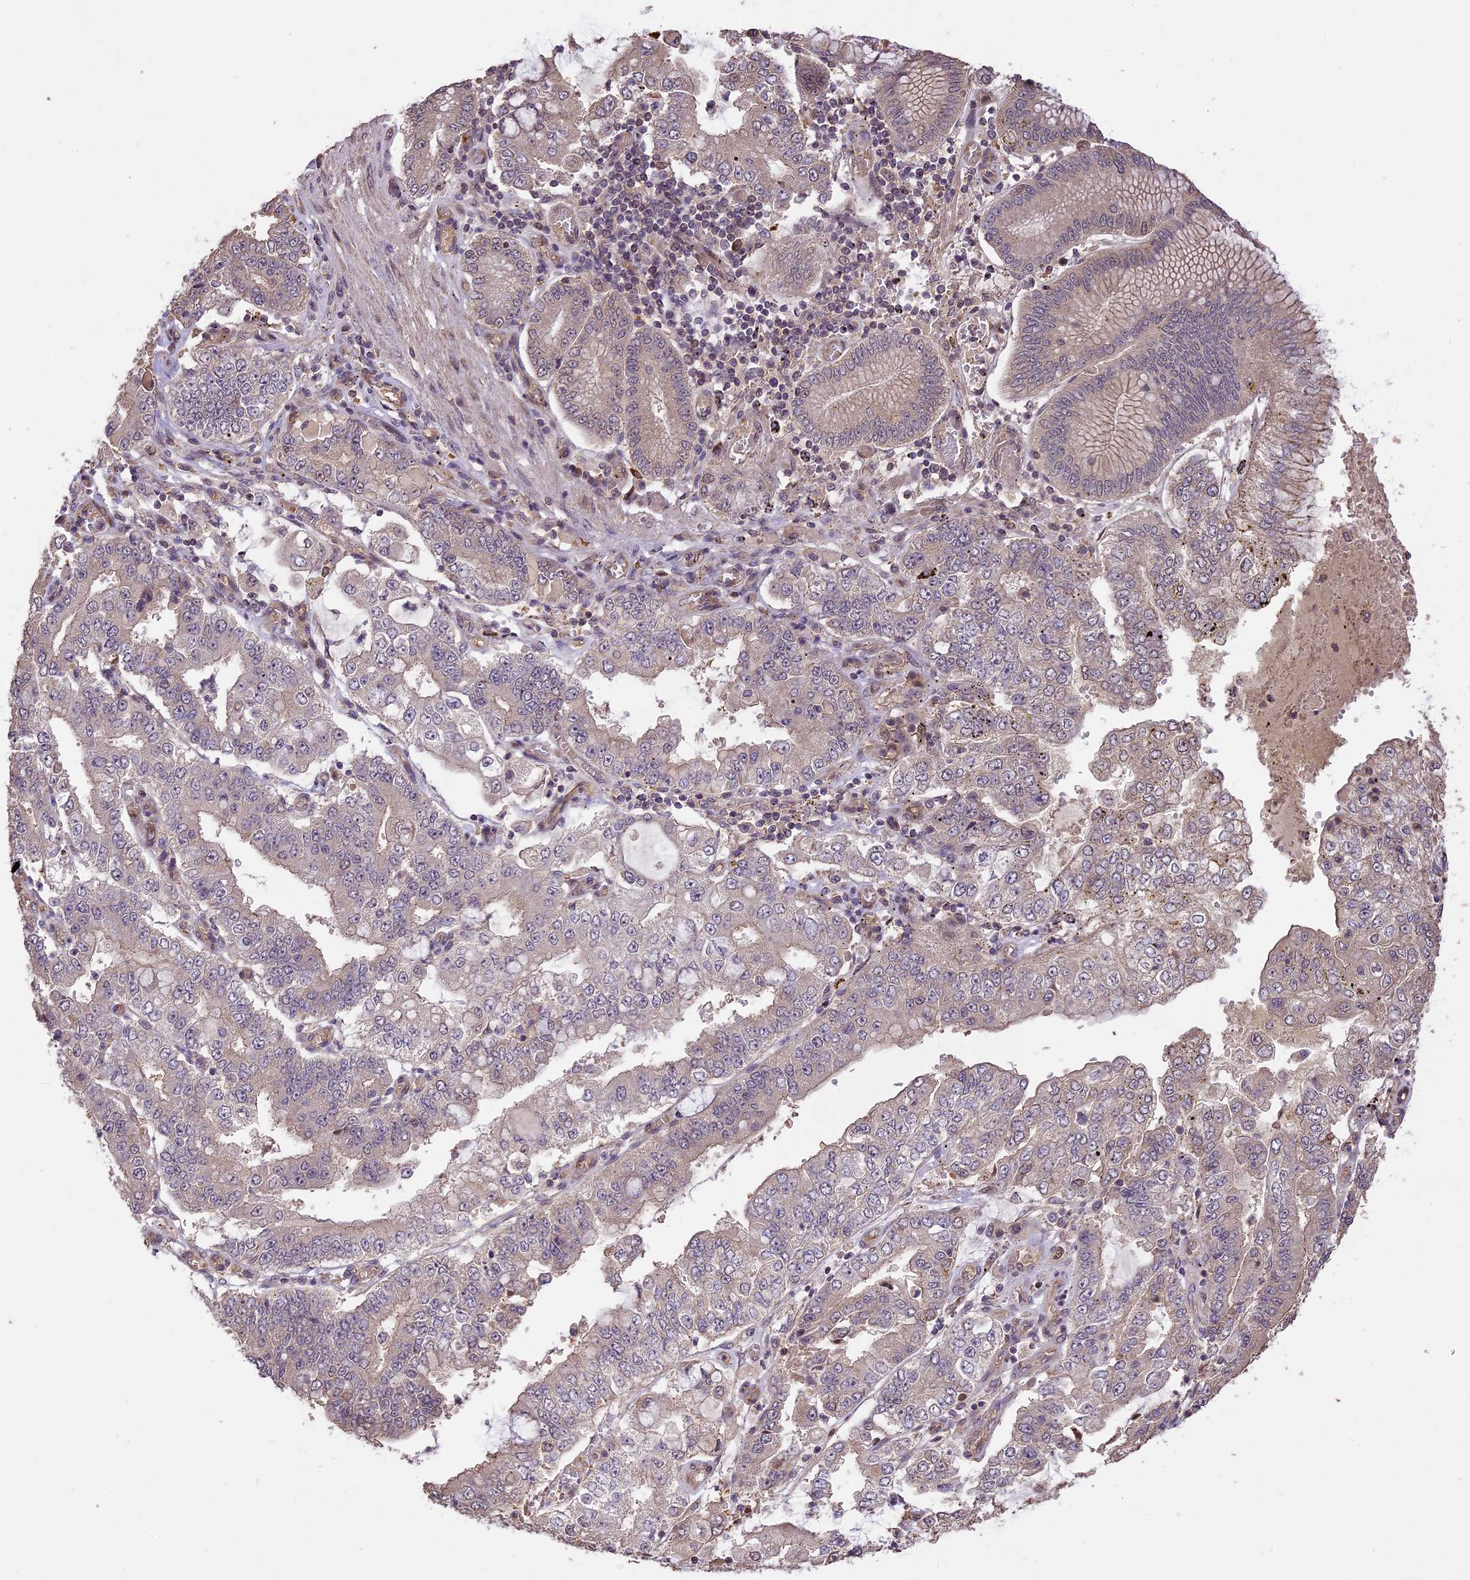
{"staining": {"intensity": "negative", "quantity": "none", "location": "none"}, "tissue": "stomach cancer", "cell_type": "Tumor cells", "image_type": "cancer", "snomed": [{"axis": "morphology", "description": "Adenocarcinoma, NOS"}, {"axis": "topography", "description": "Stomach"}], "caption": "The histopathology image reveals no staining of tumor cells in stomach cancer (adenocarcinoma).", "gene": "TIGD7", "patient": {"sex": "male", "age": 76}}